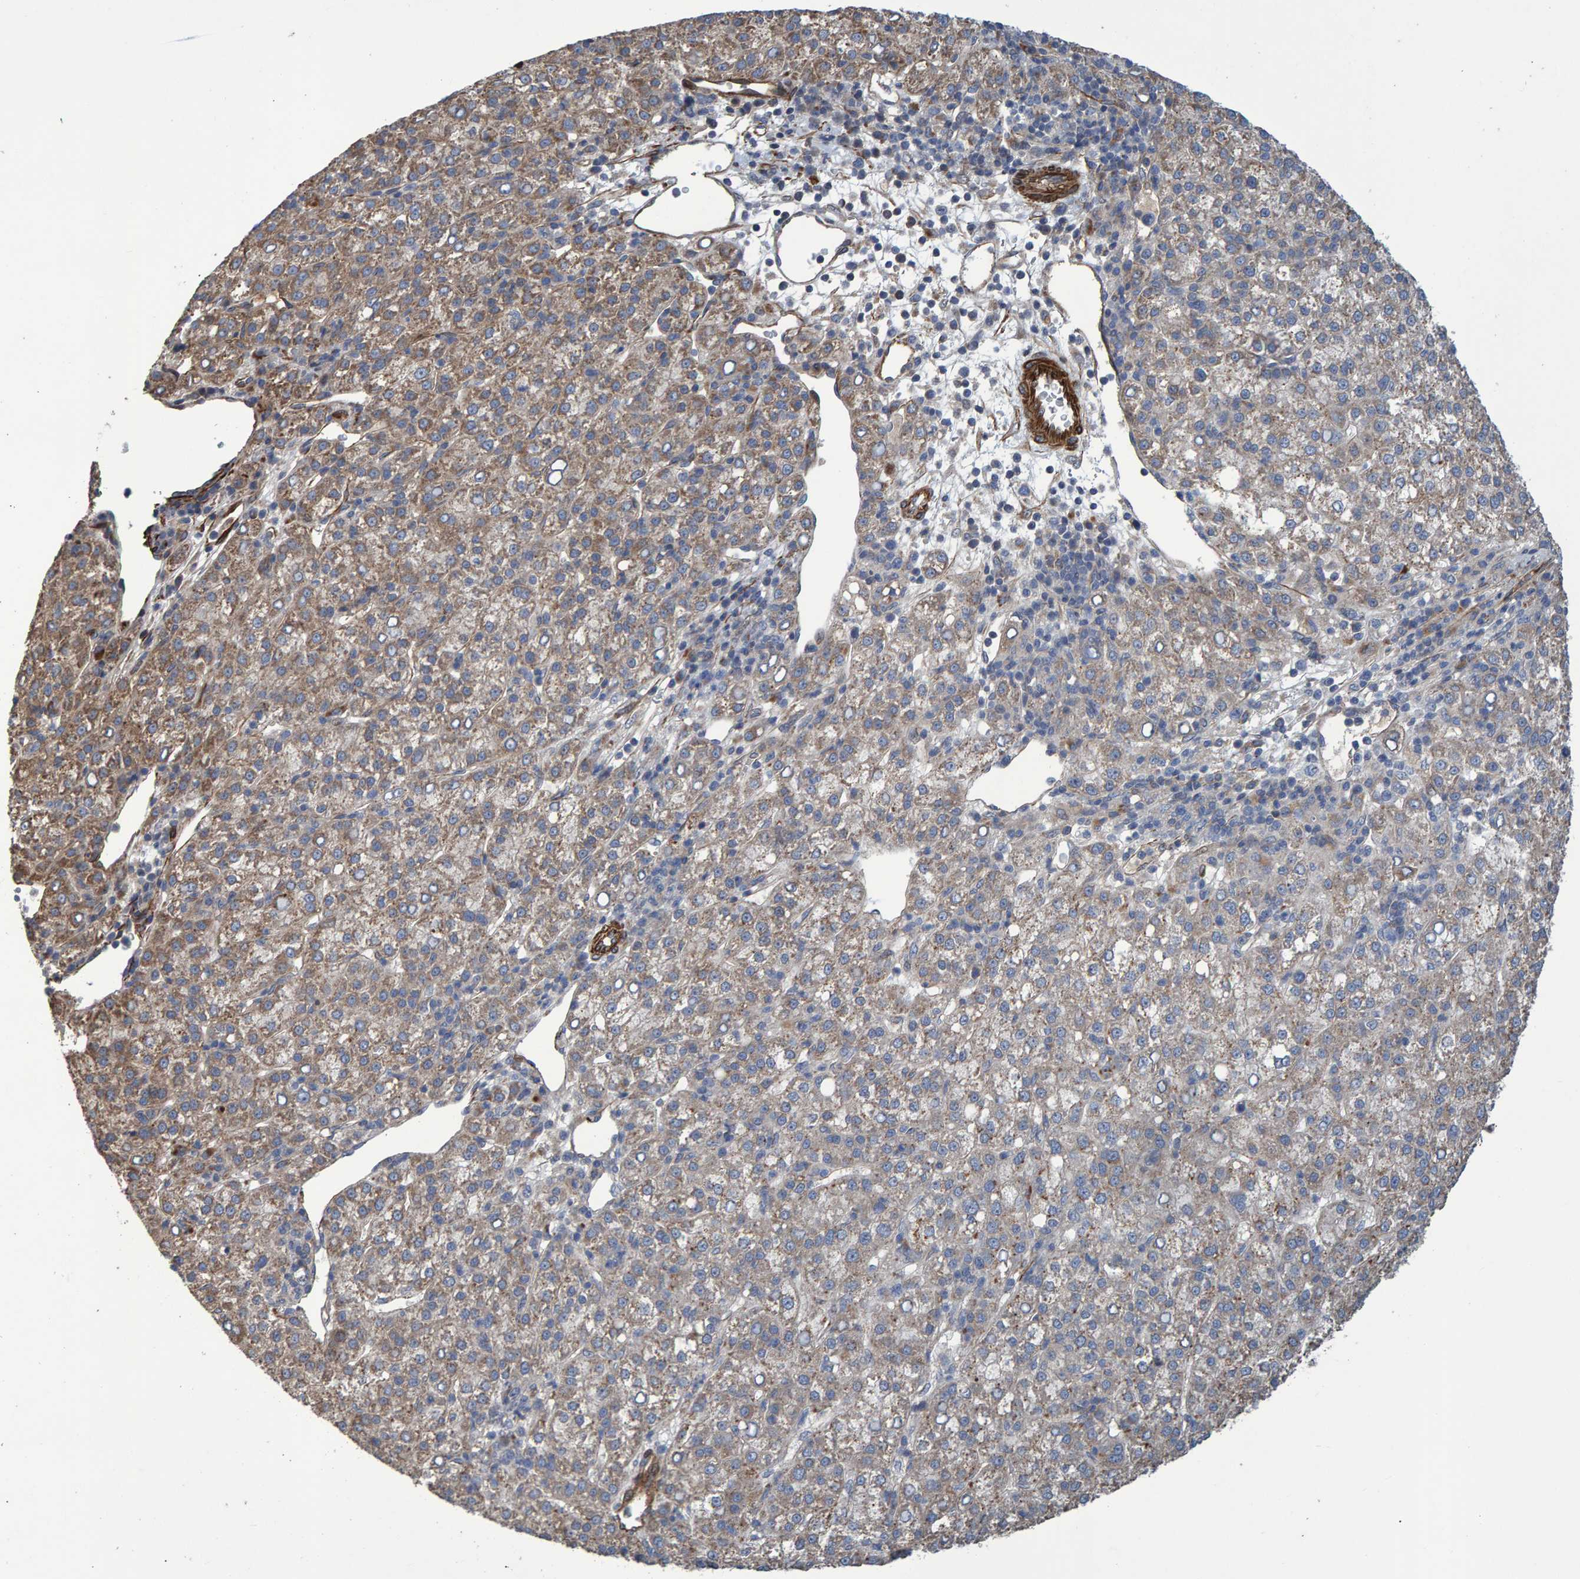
{"staining": {"intensity": "moderate", "quantity": "<25%", "location": "cytoplasmic/membranous"}, "tissue": "liver cancer", "cell_type": "Tumor cells", "image_type": "cancer", "snomed": [{"axis": "morphology", "description": "Carcinoma, Hepatocellular, NOS"}, {"axis": "topography", "description": "Liver"}], "caption": "The image demonstrates immunohistochemical staining of liver hepatocellular carcinoma. There is moderate cytoplasmic/membranous positivity is appreciated in about <25% of tumor cells. The staining was performed using DAB (3,3'-diaminobenzidine), with brown indicating positive protein expression. Nuclei are stained blue with hematoxylin.", "gene": "SLIT2", "patient": {"sex": "female", "age": 58}}